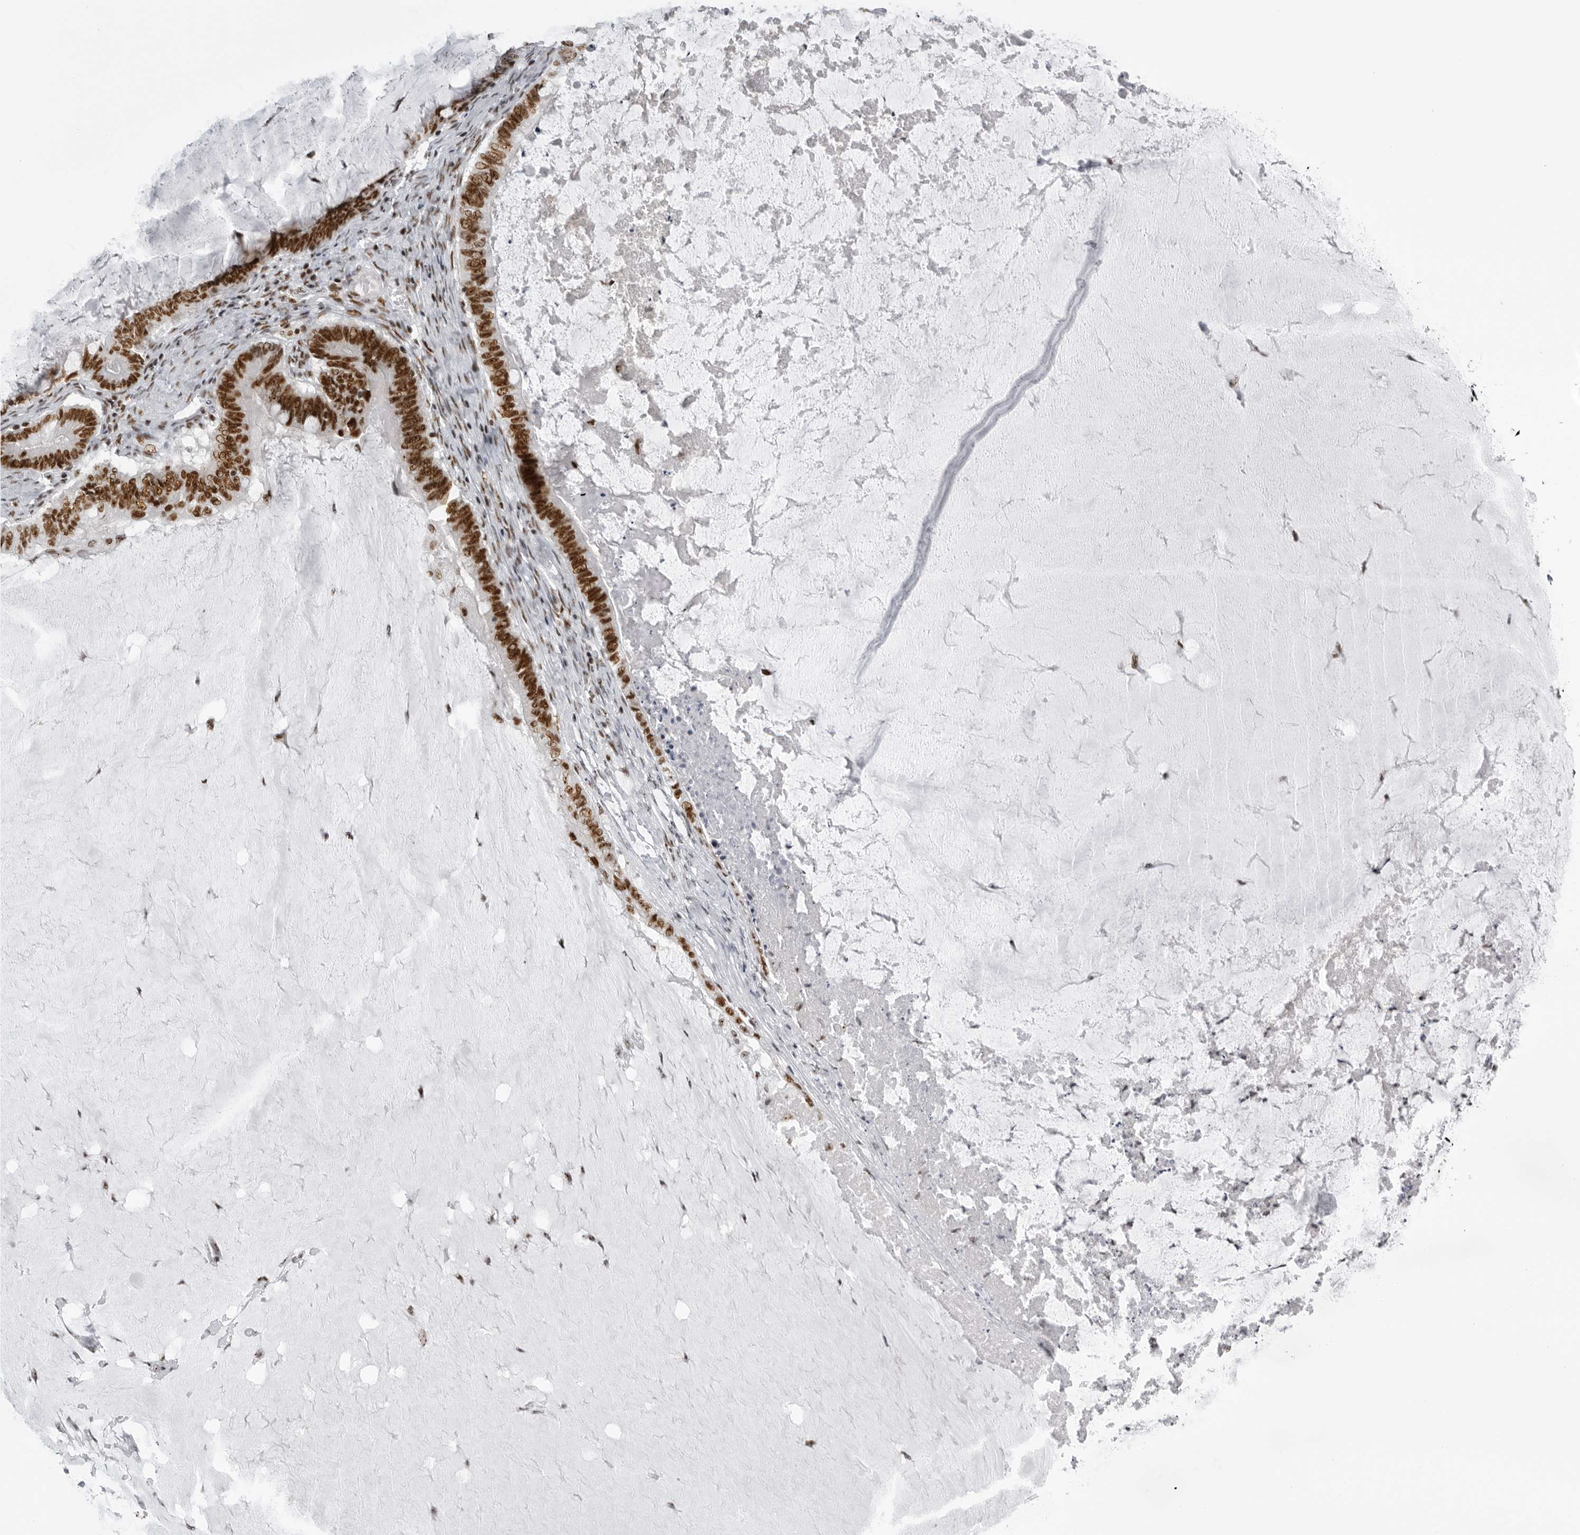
{"staining": {"intensity": "strong", "quantity": ">75%", "location": "nuclear"}, "tissue": "ovarian cancer", "cell_type": "Tumor cells", "image_type": "cancer", "snomed": [{"axis": "morphology", "description": "Cystadenocarcinoma, mucinous, NOS"}, {"axis": "topography", "description": "Ovary"}], "caption": "Ovarian cancer (mucinous cystadenocarcinoma) stained with a brown dye shows strong nuclear positive expression in approximately >75% of tumor cells.", "gene": "DHX9", "patient": {"sex": "female", "age": 61}}